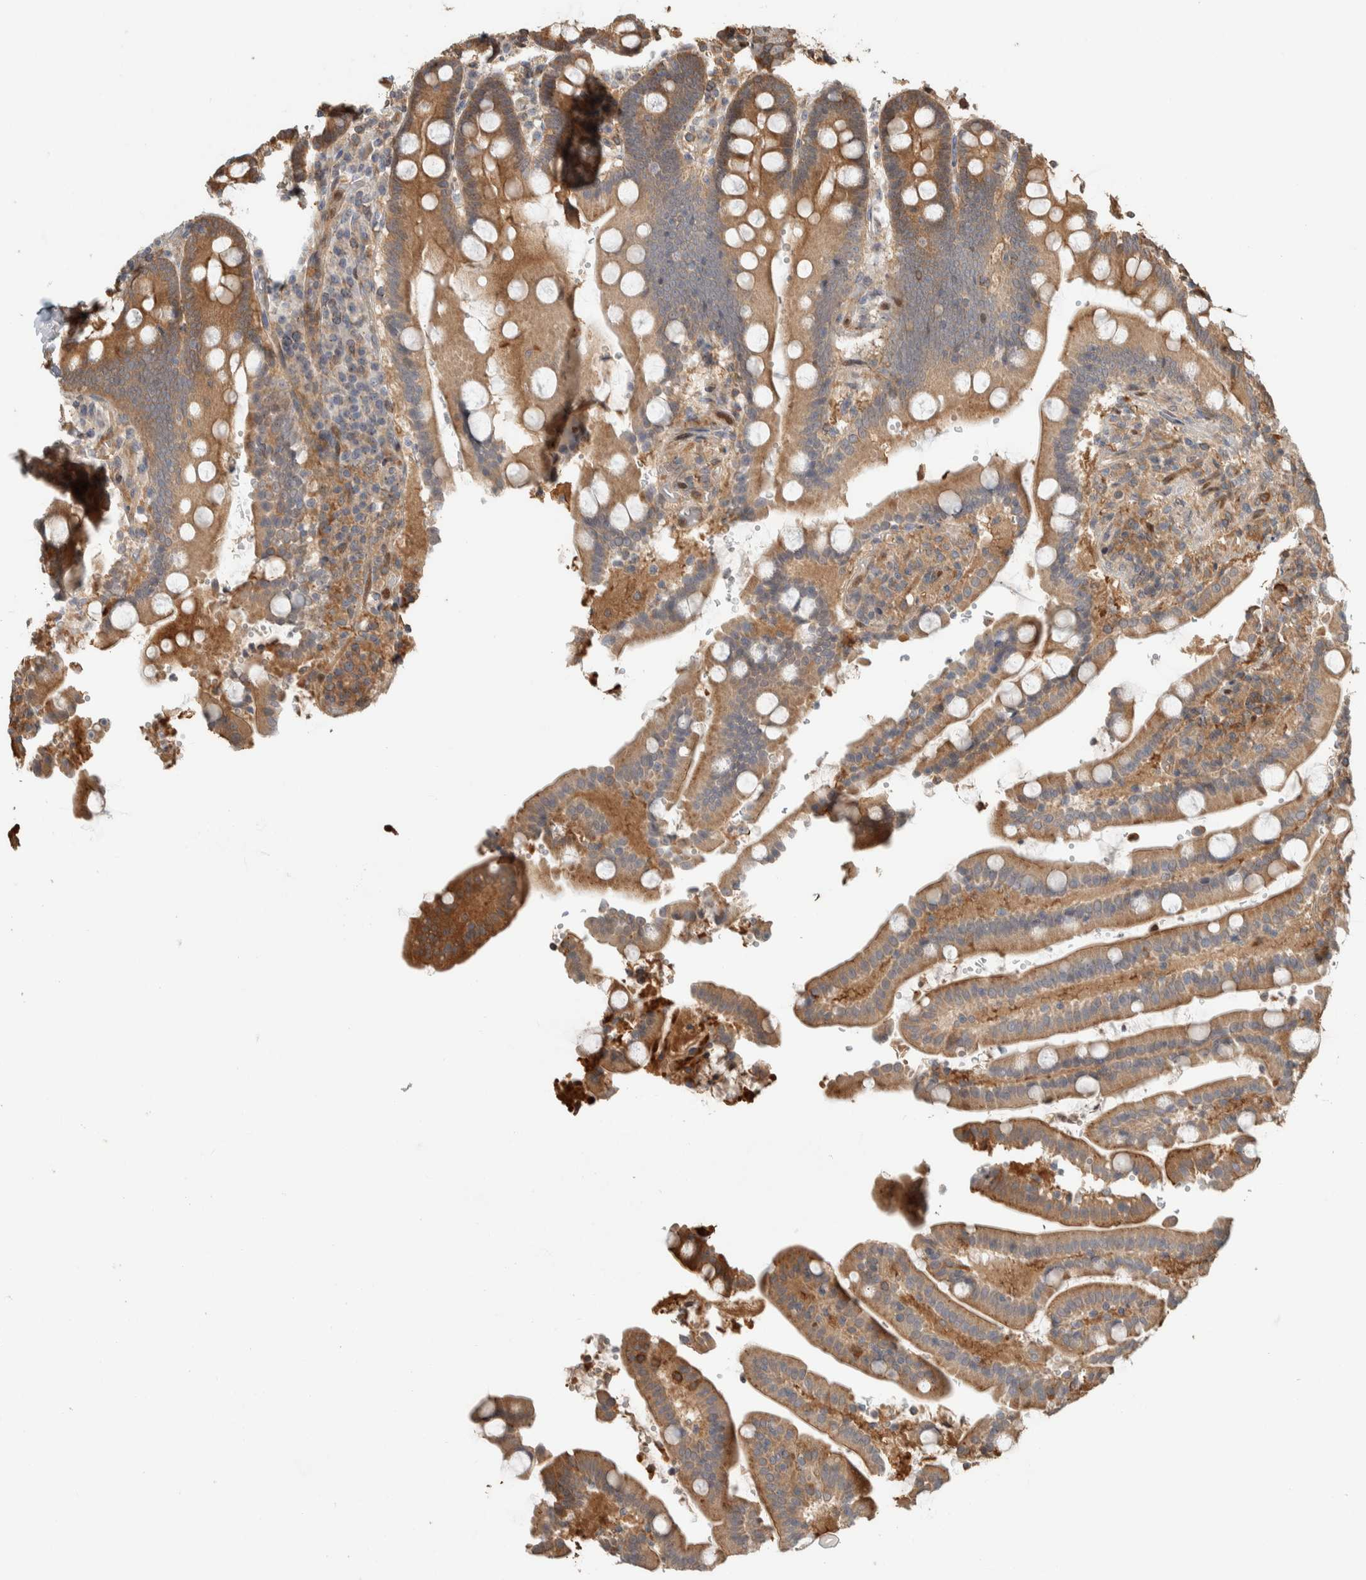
{"staining": {"intensity": "strong", "quantity": ">75%", "location": "cytoplasmic/membranous"}, "tissue": "duodenum", "cell_type": "Glandular cells", "image_type": "normal", "snomed": [{"axis": "morphology", "description": "Normal tissue, NOS"}, {"axis": "topography", "description": "Small intestine, NOS"}], "caption": "Duodenum stained with a brown dye displays strong cytoplasmic/membranous positive expression in approximately >75% of glandular cells.", "gene": "CNTROB", "patient": {"sex": "female", "age": 71}}